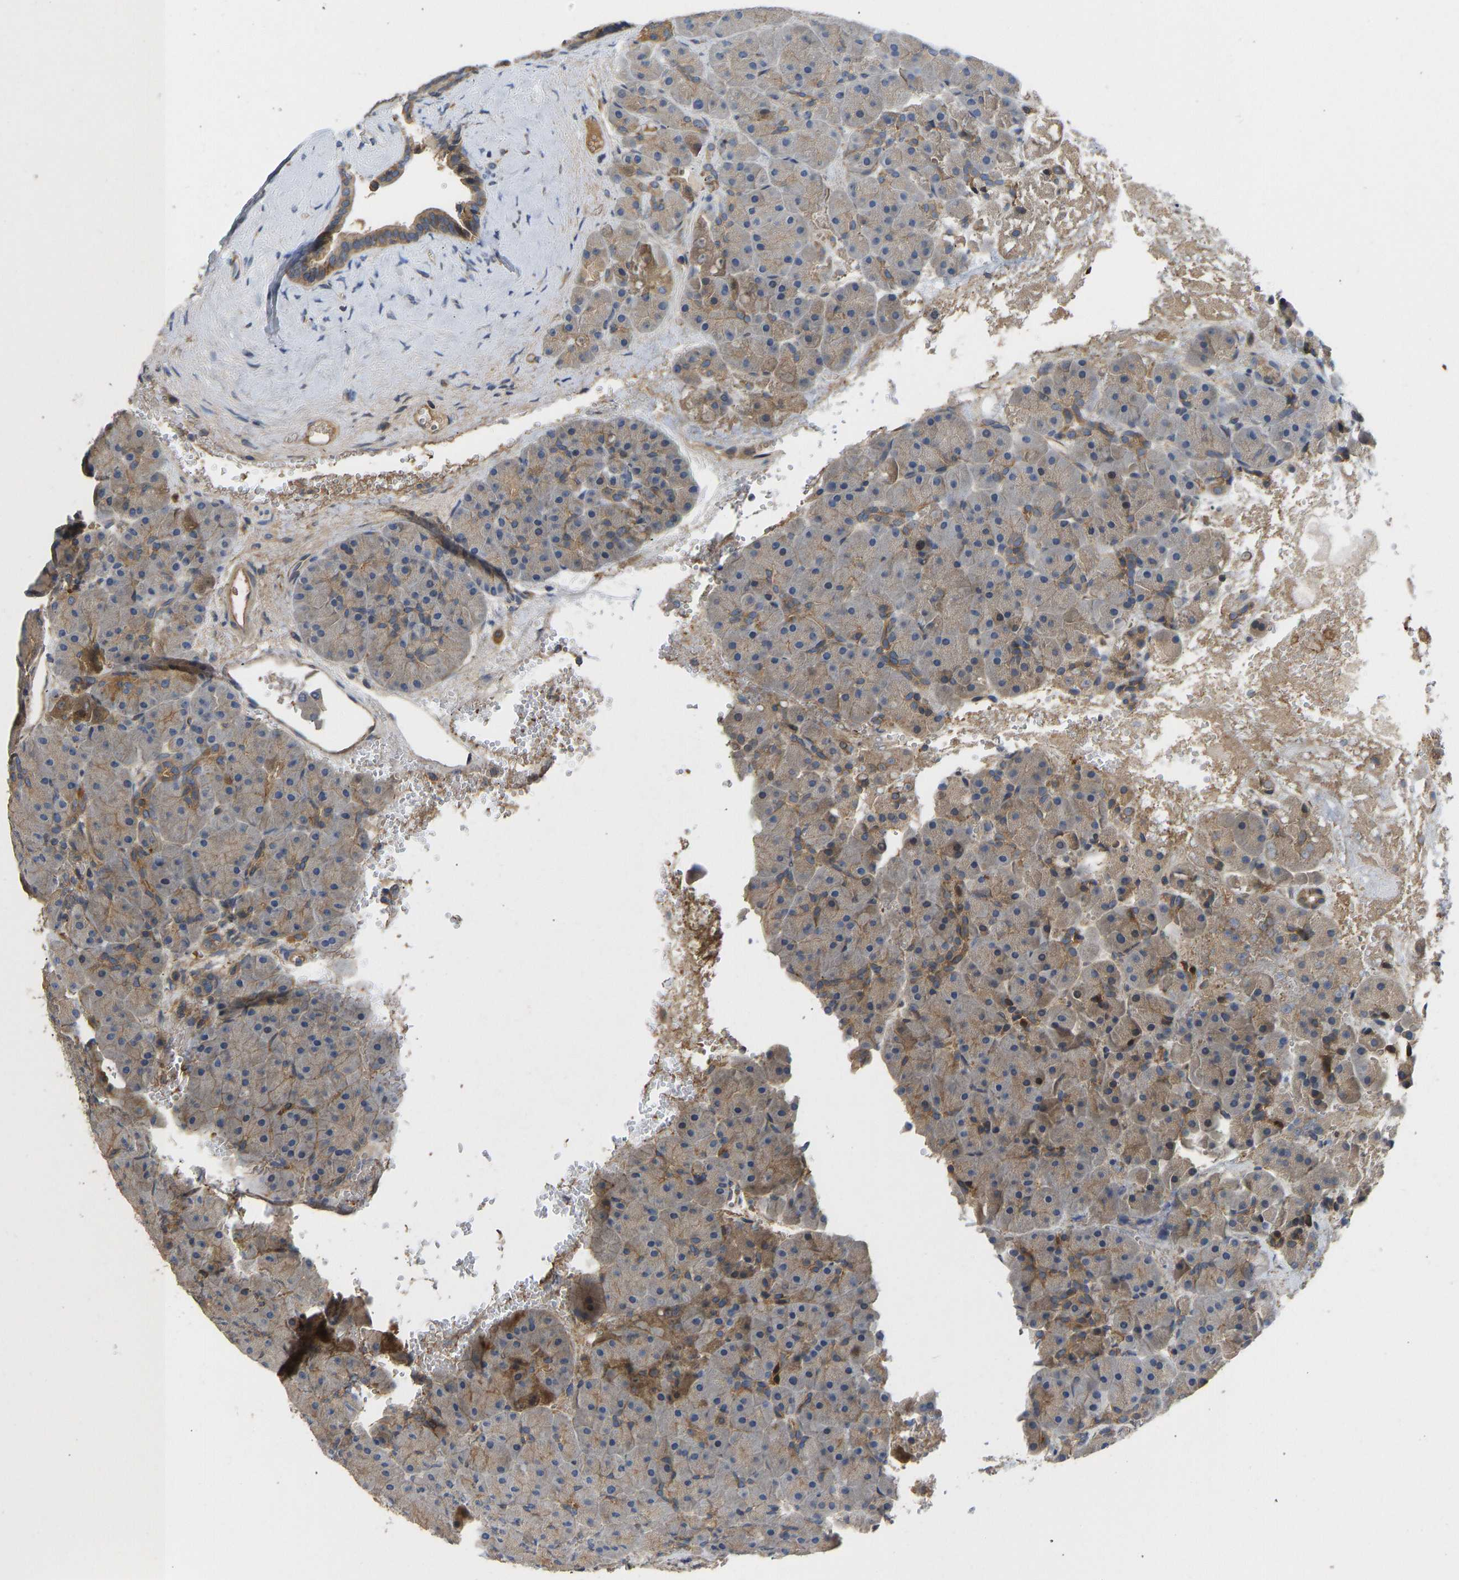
{"staining": {"intensity": "moderate", "quantity": "25%-75%", "location": "cytoplasmic/membranous"}, "tissue": "pancreas", "cell_type": "Exocrine glandular cells", "image_type": "normal", "snomed": [{"axis": "morphology", "description": "Normal tissue, NOS"}, {"axis": "topography", "description": "Pancreas"}], "caption": "Immunohistochemical staining of unremarkable pancreas demonstrates 25%-75% levels of moderate cytoplasmic/membranous protein expression in approximately 25%-75% of exocrine glandular cells.", "gene": "VCPKMT", "patient": {"sex": "male", "age": 66}}